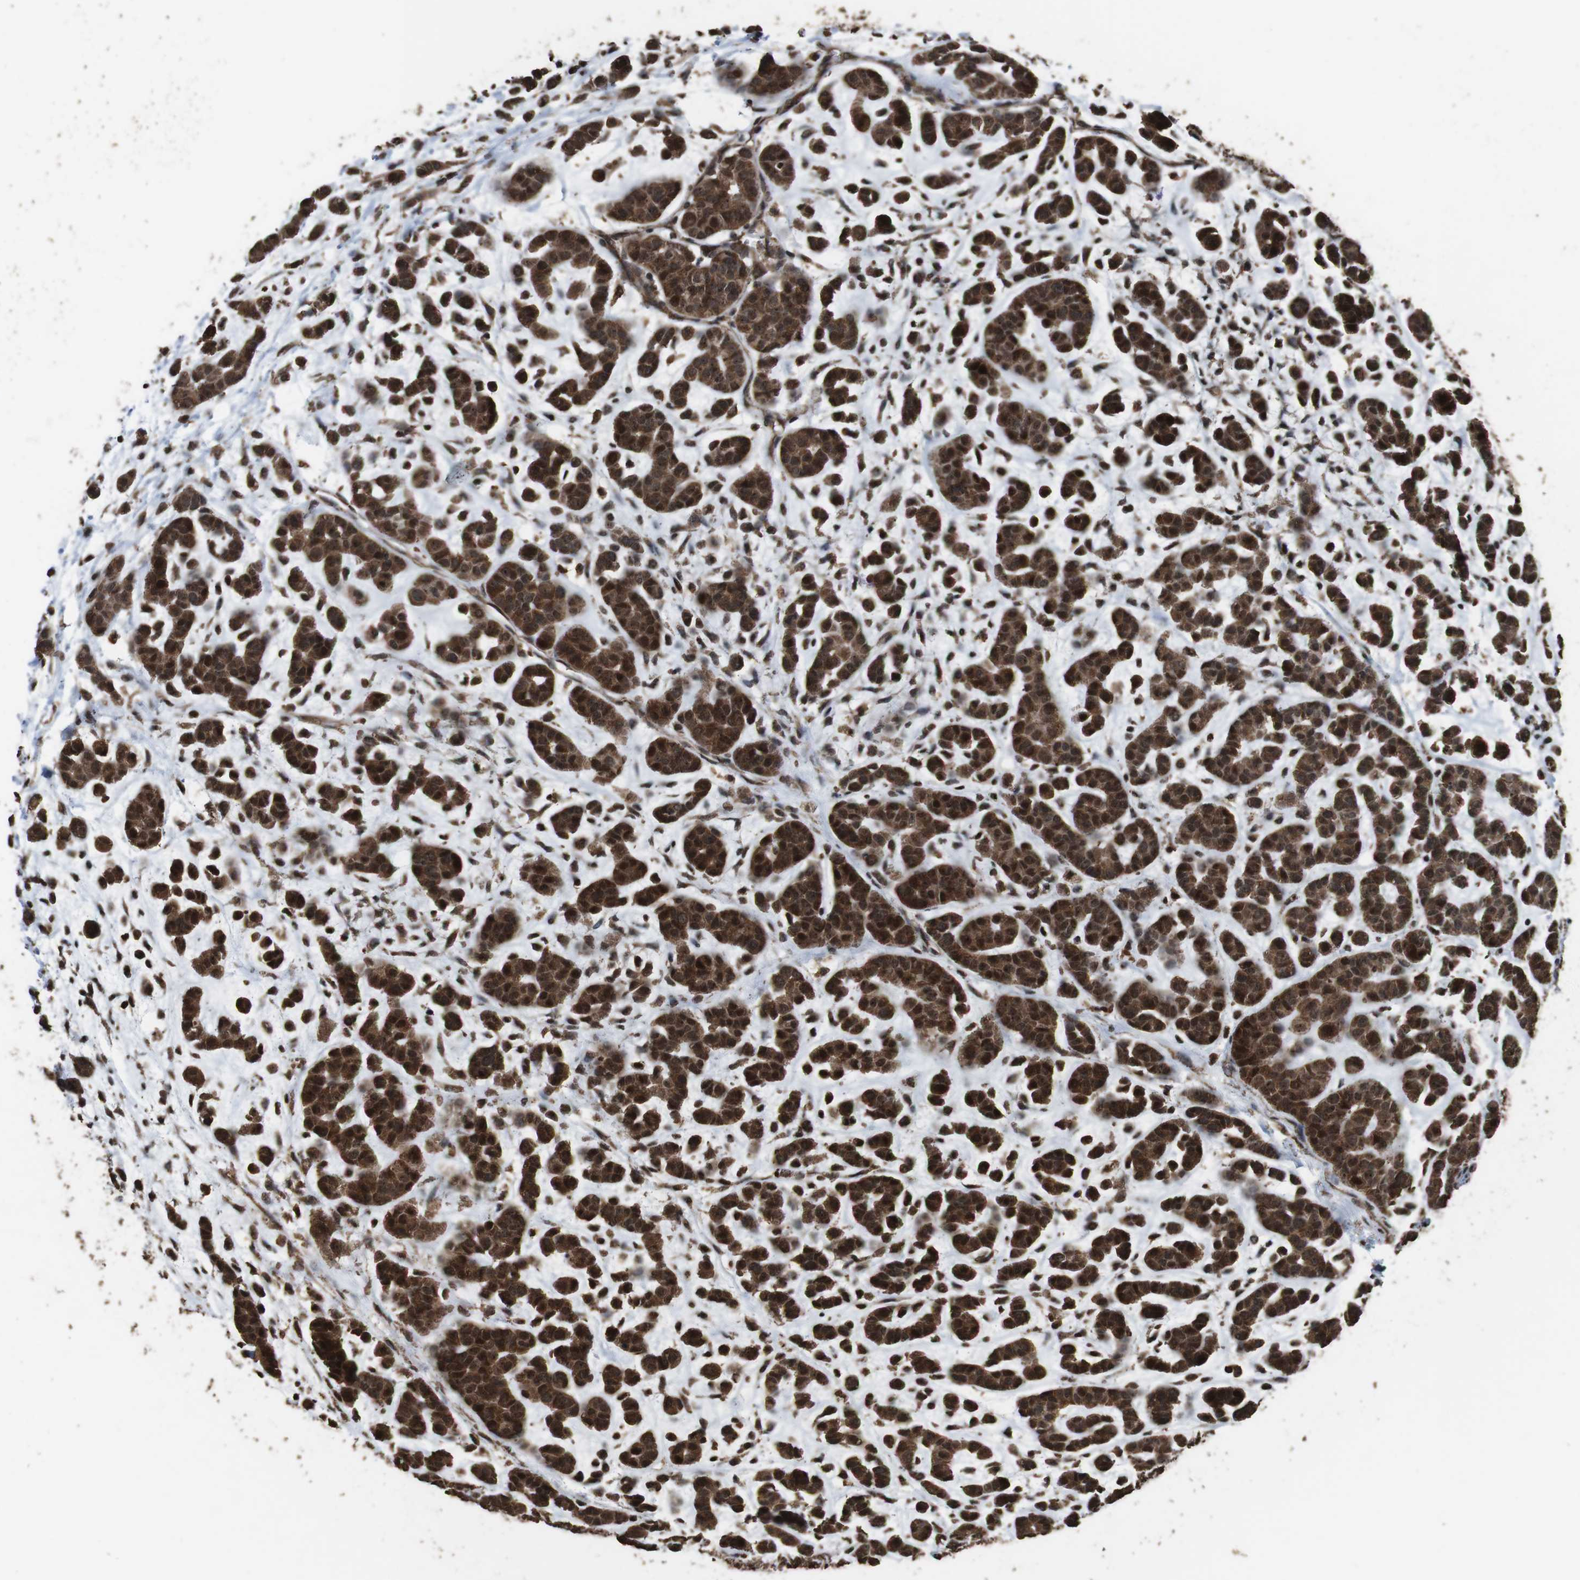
{"staining": {"intensity": "strong", "quantity": ">75%", "location": "cytoplasmic/membranous,nuclear"}, "tissue": "head and neck cancer", "cell_type": "Tumor cells", "image_type": "cancer", "snomed": [{"axis": "morphology", "description": "Adenocarcinoma, NOS"}, {"axis": "morphology", "description": "Adenoma, NOS"}, {"axis": "topography", "description": "Head-Neck"}], "caption": "Immunohistochemistry histopathology image of human head and neck cancer stained for a protein (brown), which shows high levels of strong cytoplasmic/membranous and nuclear positivity in approximately >75% of tumor cells.", "gene": "RRAS2", "patient": {"sex": "female", "age": 55}}